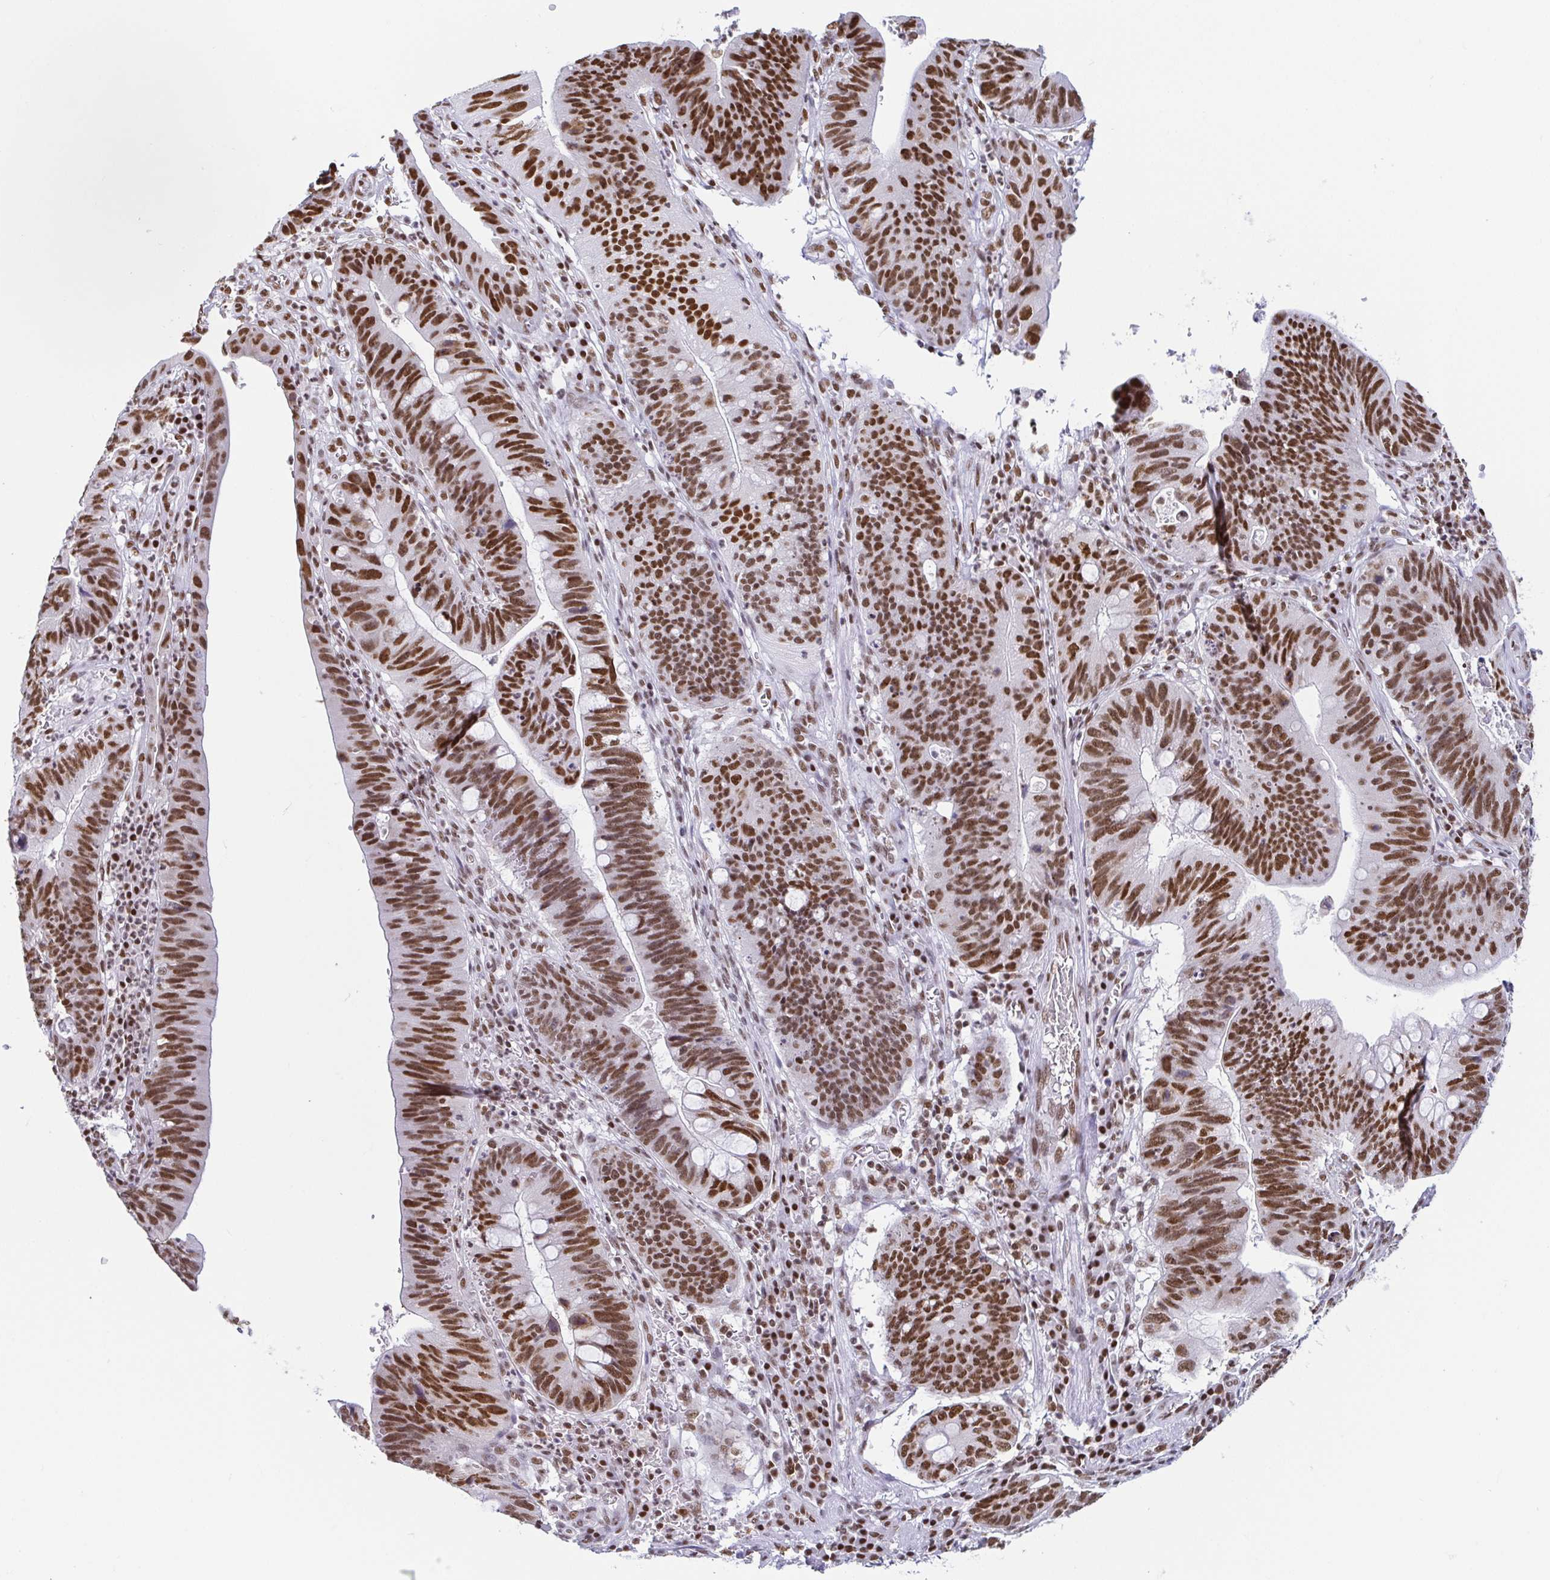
{"staining": {"intensity": "moderate", "quantity": ">75%", "location": "nuclear"}, "tissue": "stomach cancer", "cell_type": "Tumor cells", "image_type": "cancer", "snomed": [{"axis": "morphology", "description": "Adenocarcinoma, NOS"}, {"axis": "topography", "description": "Stomach"}], "caption": "Stomach adenocarcinoma tissue demonstrates moderate nuclear expression in approximately >75% of tumor cells, visualized by immunohistochemistry.", "gene": "EWSR1", "patient": {"sex": "male", "age": 59}}